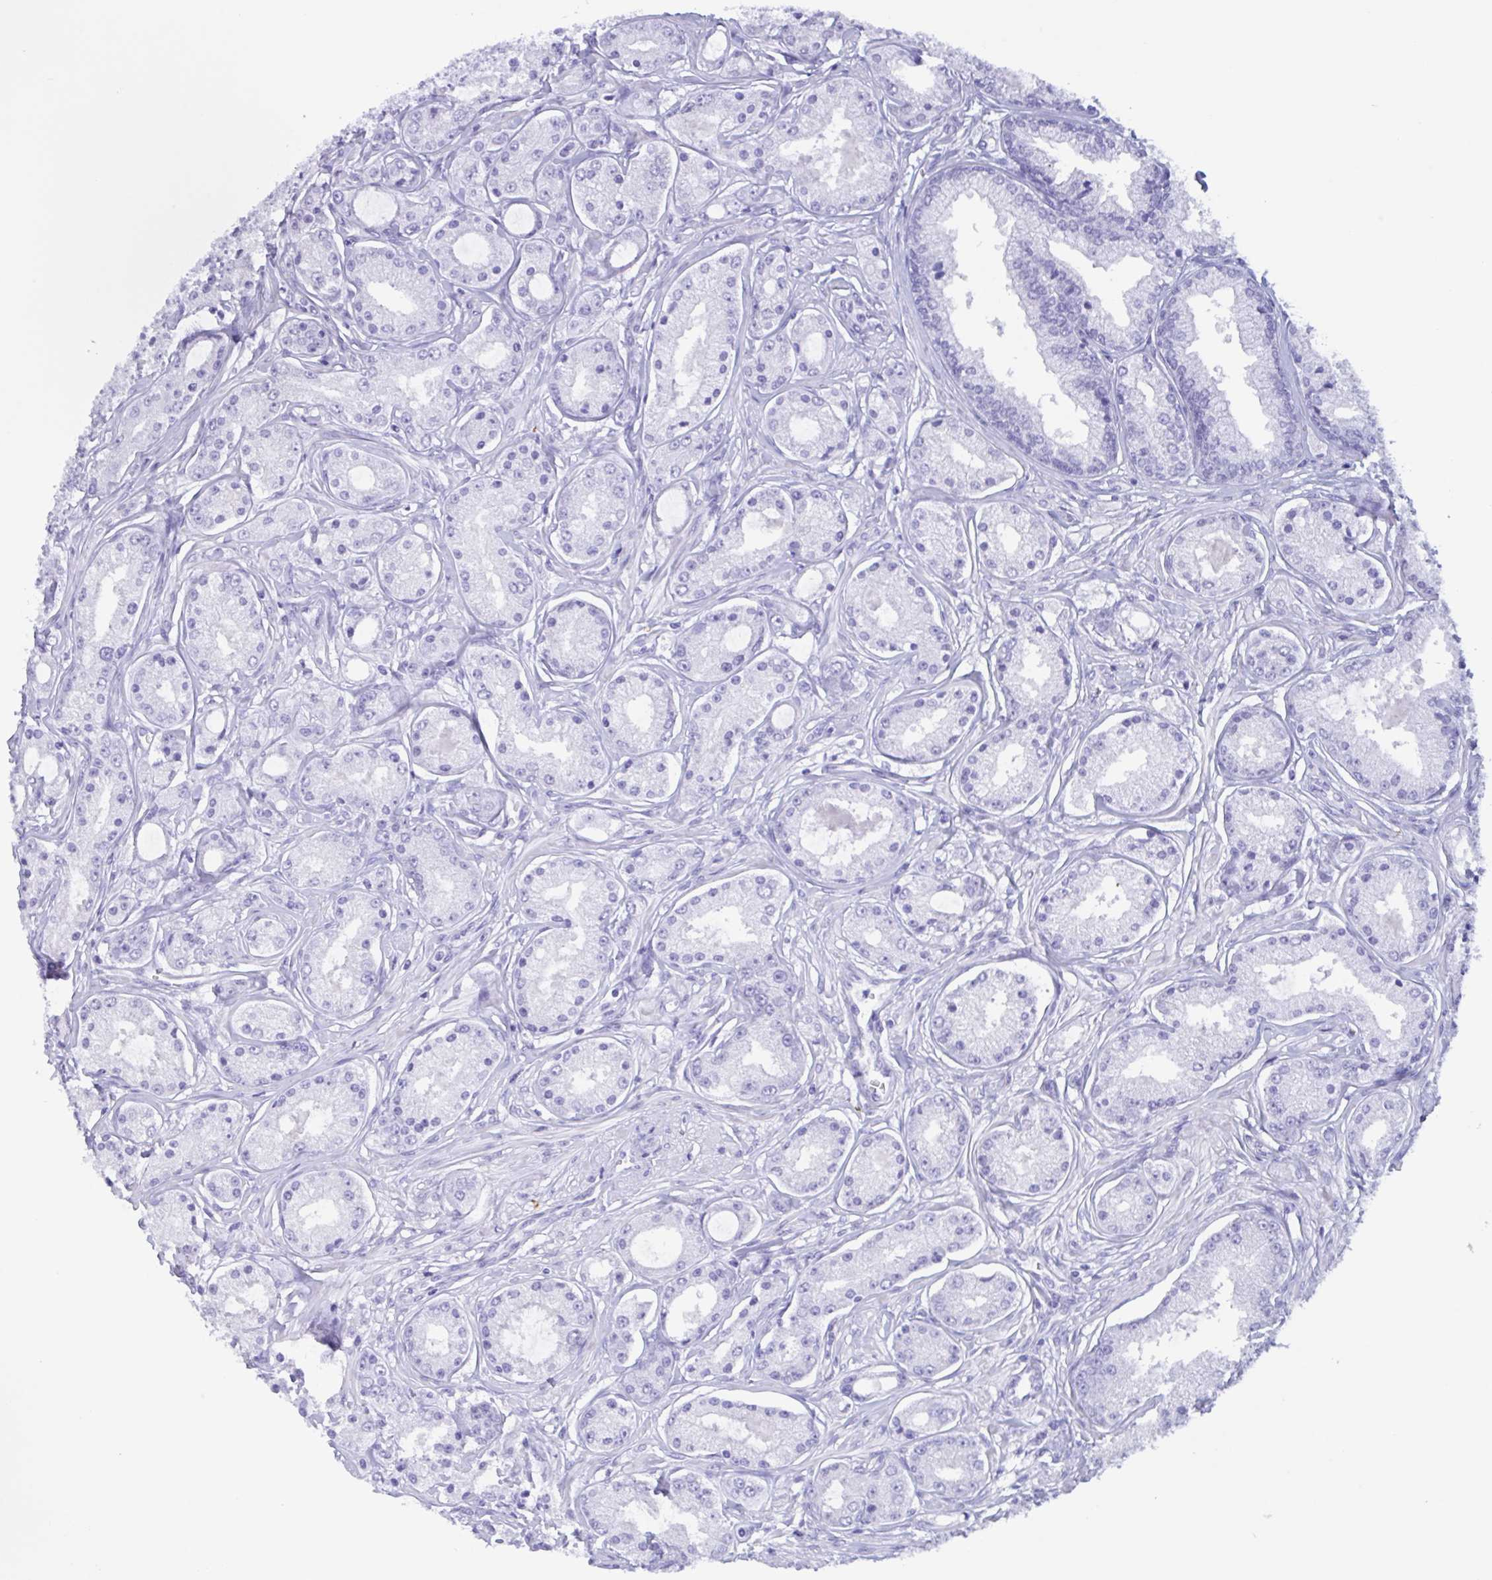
{"staining": {"intensity": "negative", "quantity": "none", "location": "none"}, "tissue": "prostate cancer", "cell_type": "Tumor cells", "image_type": "cancer", "snomed": [{"axis": "morphology", "description": "Adenocarcinoma, High grade"}, {"axis": "topography", "description": "Prostate"}], "caption": "This is a histopathology image of IHC staining of prostate cancer, which shows no staining in tumor cells.", "gene": "ZNF850", "patient": {"sex": "male", "age": 66}}